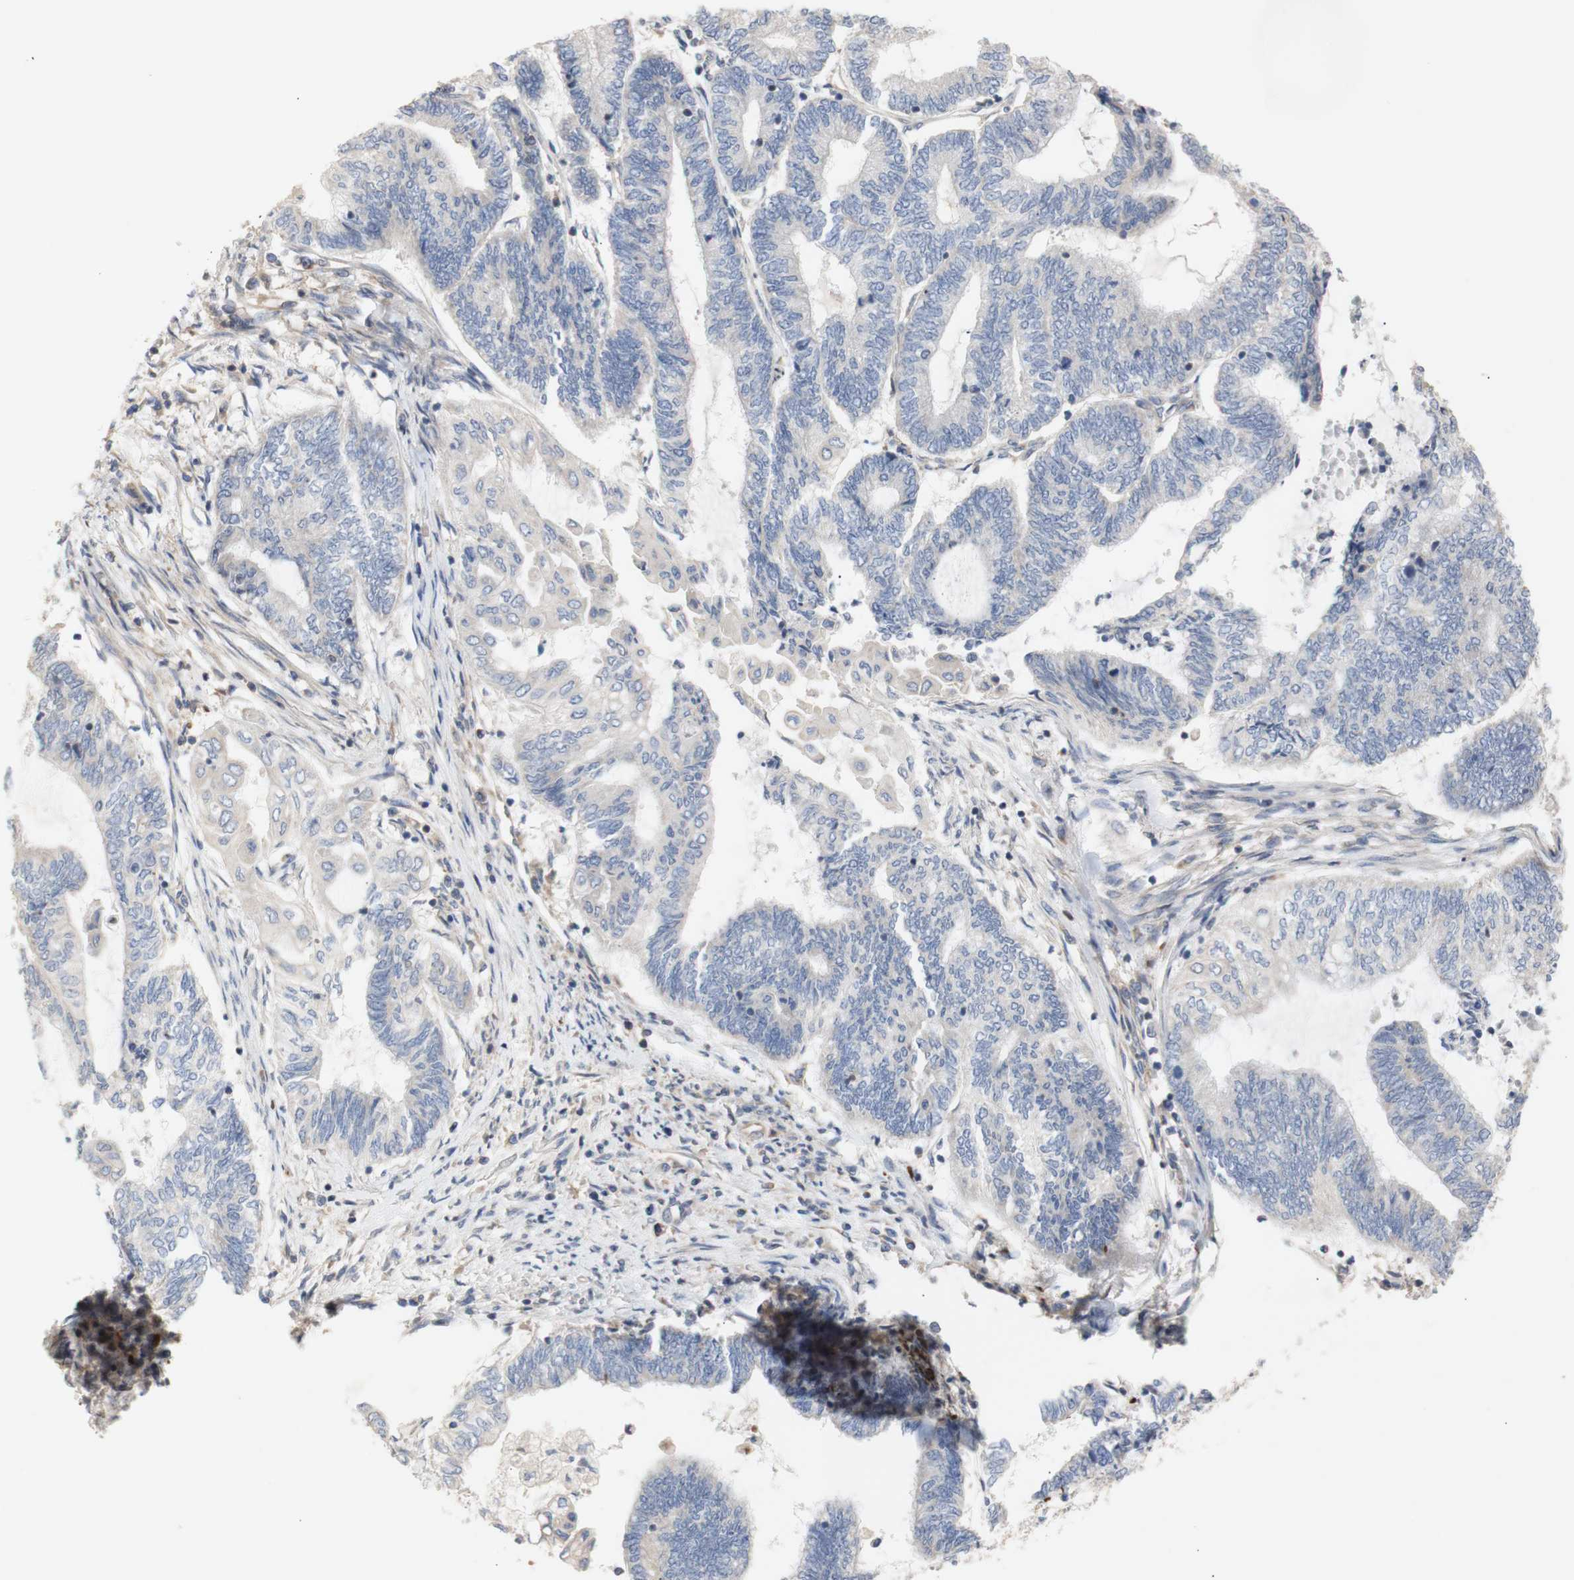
{"staining": {"intensity": "negative", "quantity": "none", "location": "none"}, "tissue": "endometrial cancer", "cell_type": "Tumor cells", "image_type": "cancer", "snomed": [{"axis": "morphology", "description": "Adenocarcinoma, NOS"}, {"axis": "topography", "description": "Uterus"}, {"axis": "topography", "description": "Endometrium"}], "caption": "DAB (3,3'-diaminobenzidine) immunohistochemical staining of adenocarcinoma (endometrial) displays no significant staining in tumor cells.", "gene": "IKBKG", "patient": {"sex": "female", "age": 70}}